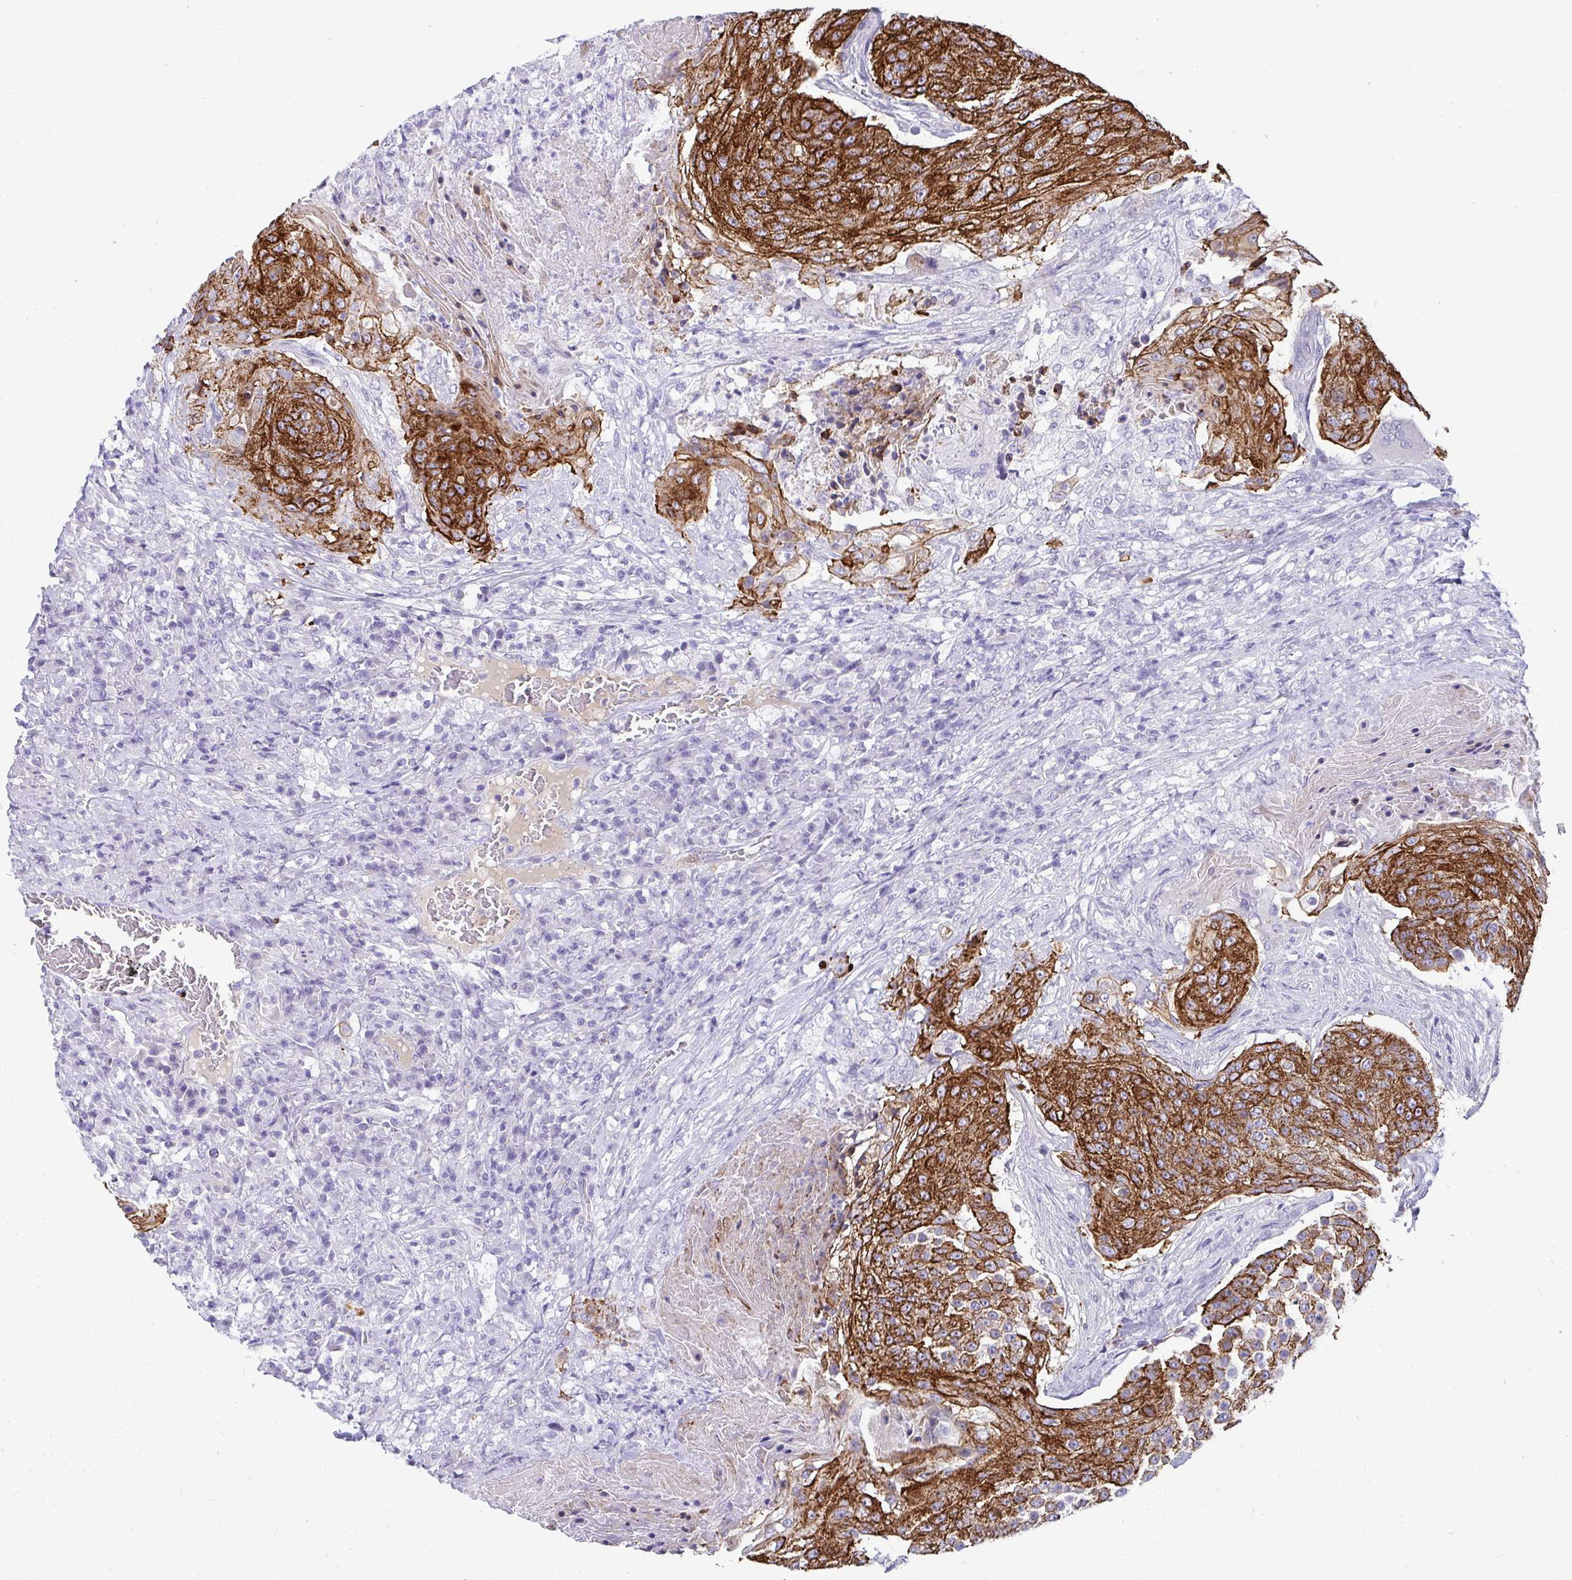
{"staining": {"intensity": "strong", "quantity": ">75%", "location": "cytoplasmic/membranous"}, "tissue": "urothelial cancer", "cell_type": "Tumor cells", "image_type": "cancer", "snomed": [{"axis": "morphology", "description": "Urothelial carcinoma, High grade"}, {"axis": "topography", "description": "Urinary bladder"}], "caption": "Protein expression analysis of high-grade urothelial carcinoma demonstrates strong cytoplasmic/membranous positivity in approximately >75% of tumor cells.", "gene": "AK5", "patient": {"sex": "female", "age": 63}}